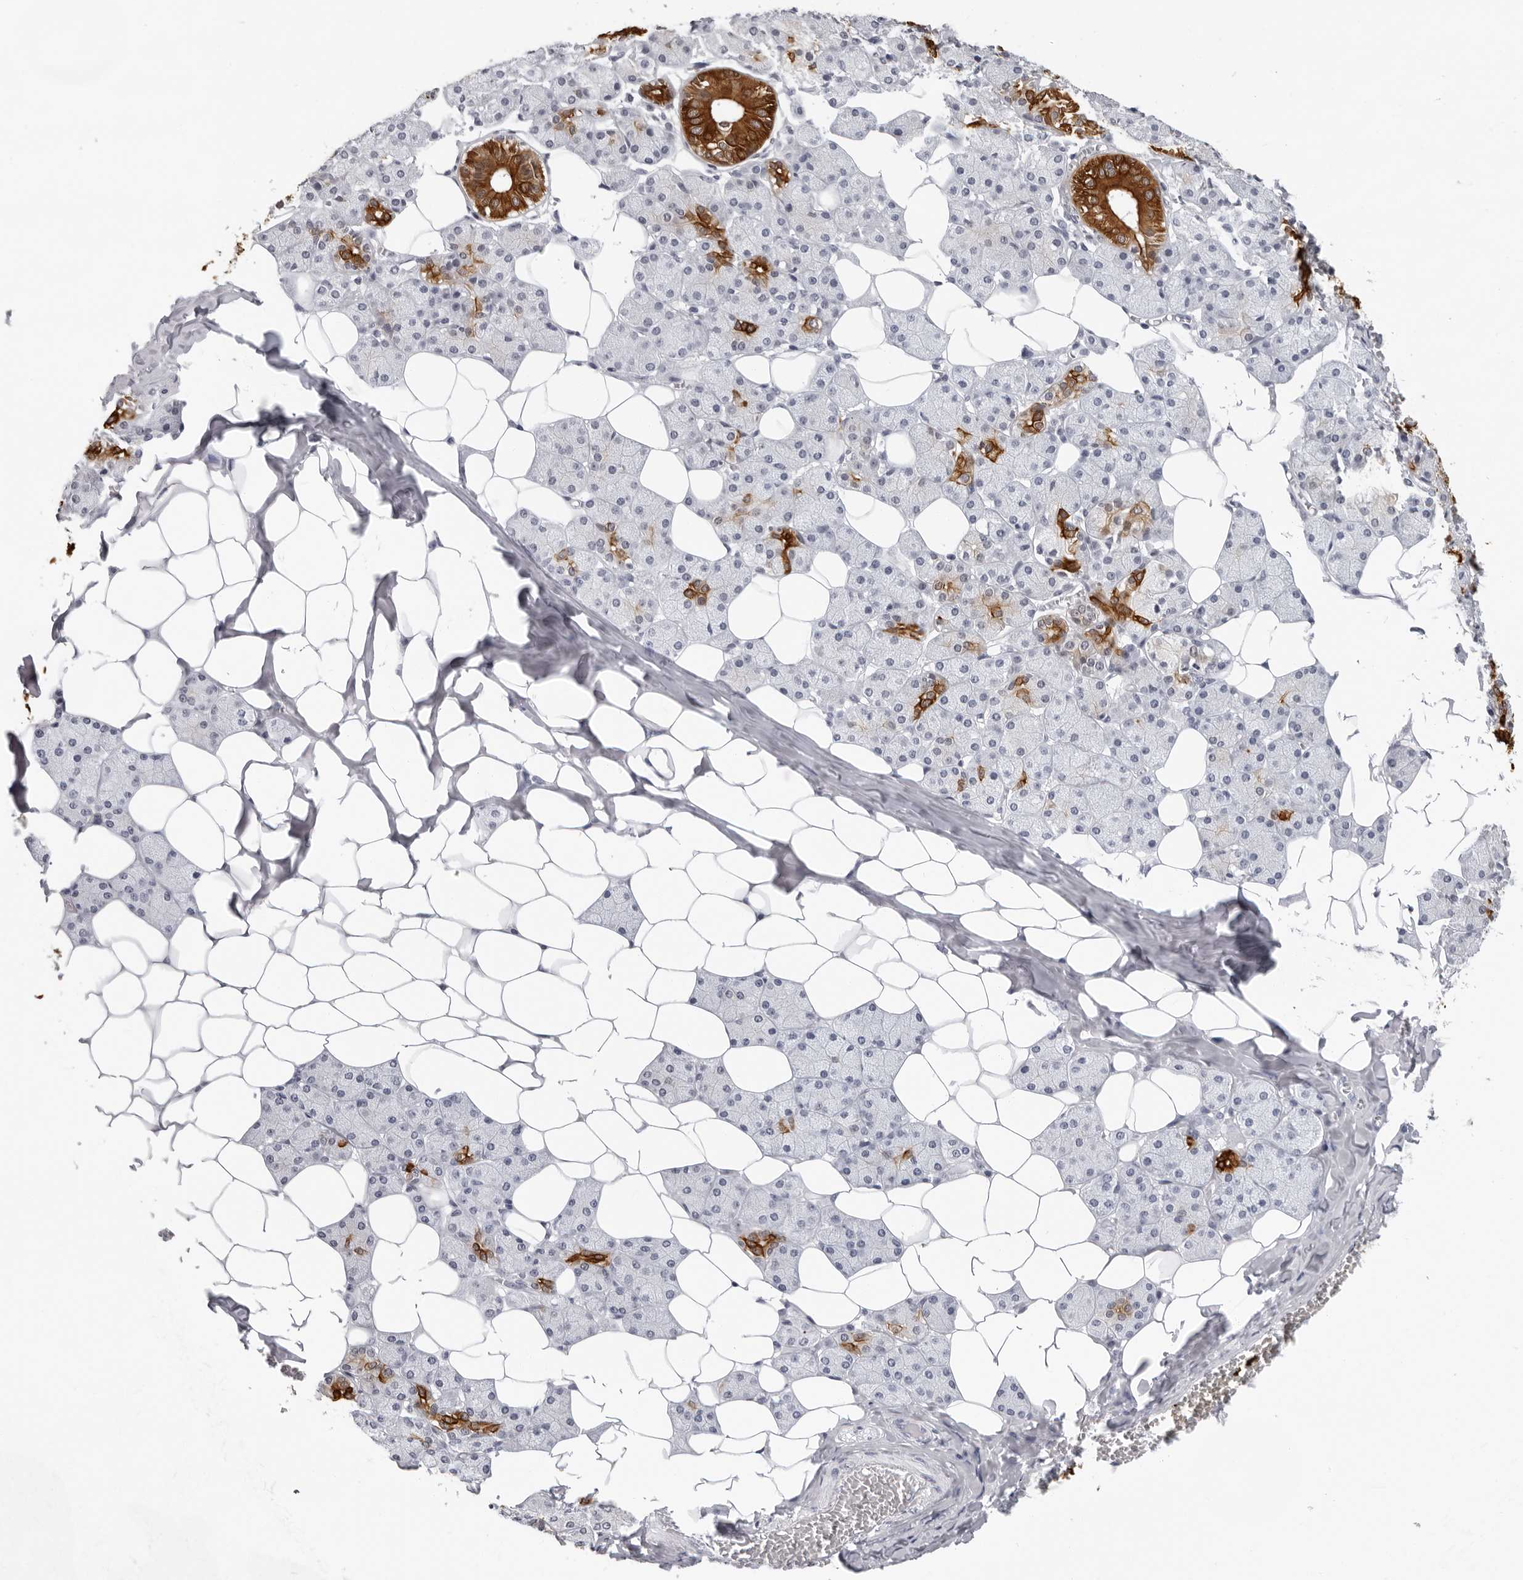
{"staining": {"intensity": "strong", "quantity": "<25%", "location": "cytoplasmic/membranous"}, "tissue": "salivary gland", "cell_type": "Glandular cells", "image_type": "normal", "snomed": [{"axis": "morphology", "description": "Normal tissue, NOS"}, {"axis": "topography", "description": "Salivary gland"}], "caption": "The image displays staining of normal salivary gland, revealing strong cytoplasmic/membranous protein staining (brown color) within glandular cells. The staining was performed using DAB to visualize the protein expression in brown, while the nuclei were stained in blue with hematoxylin (Magnification: 20x).", "gene": "CCDC28B", "patient": {"sex": "female", "age": 33}}